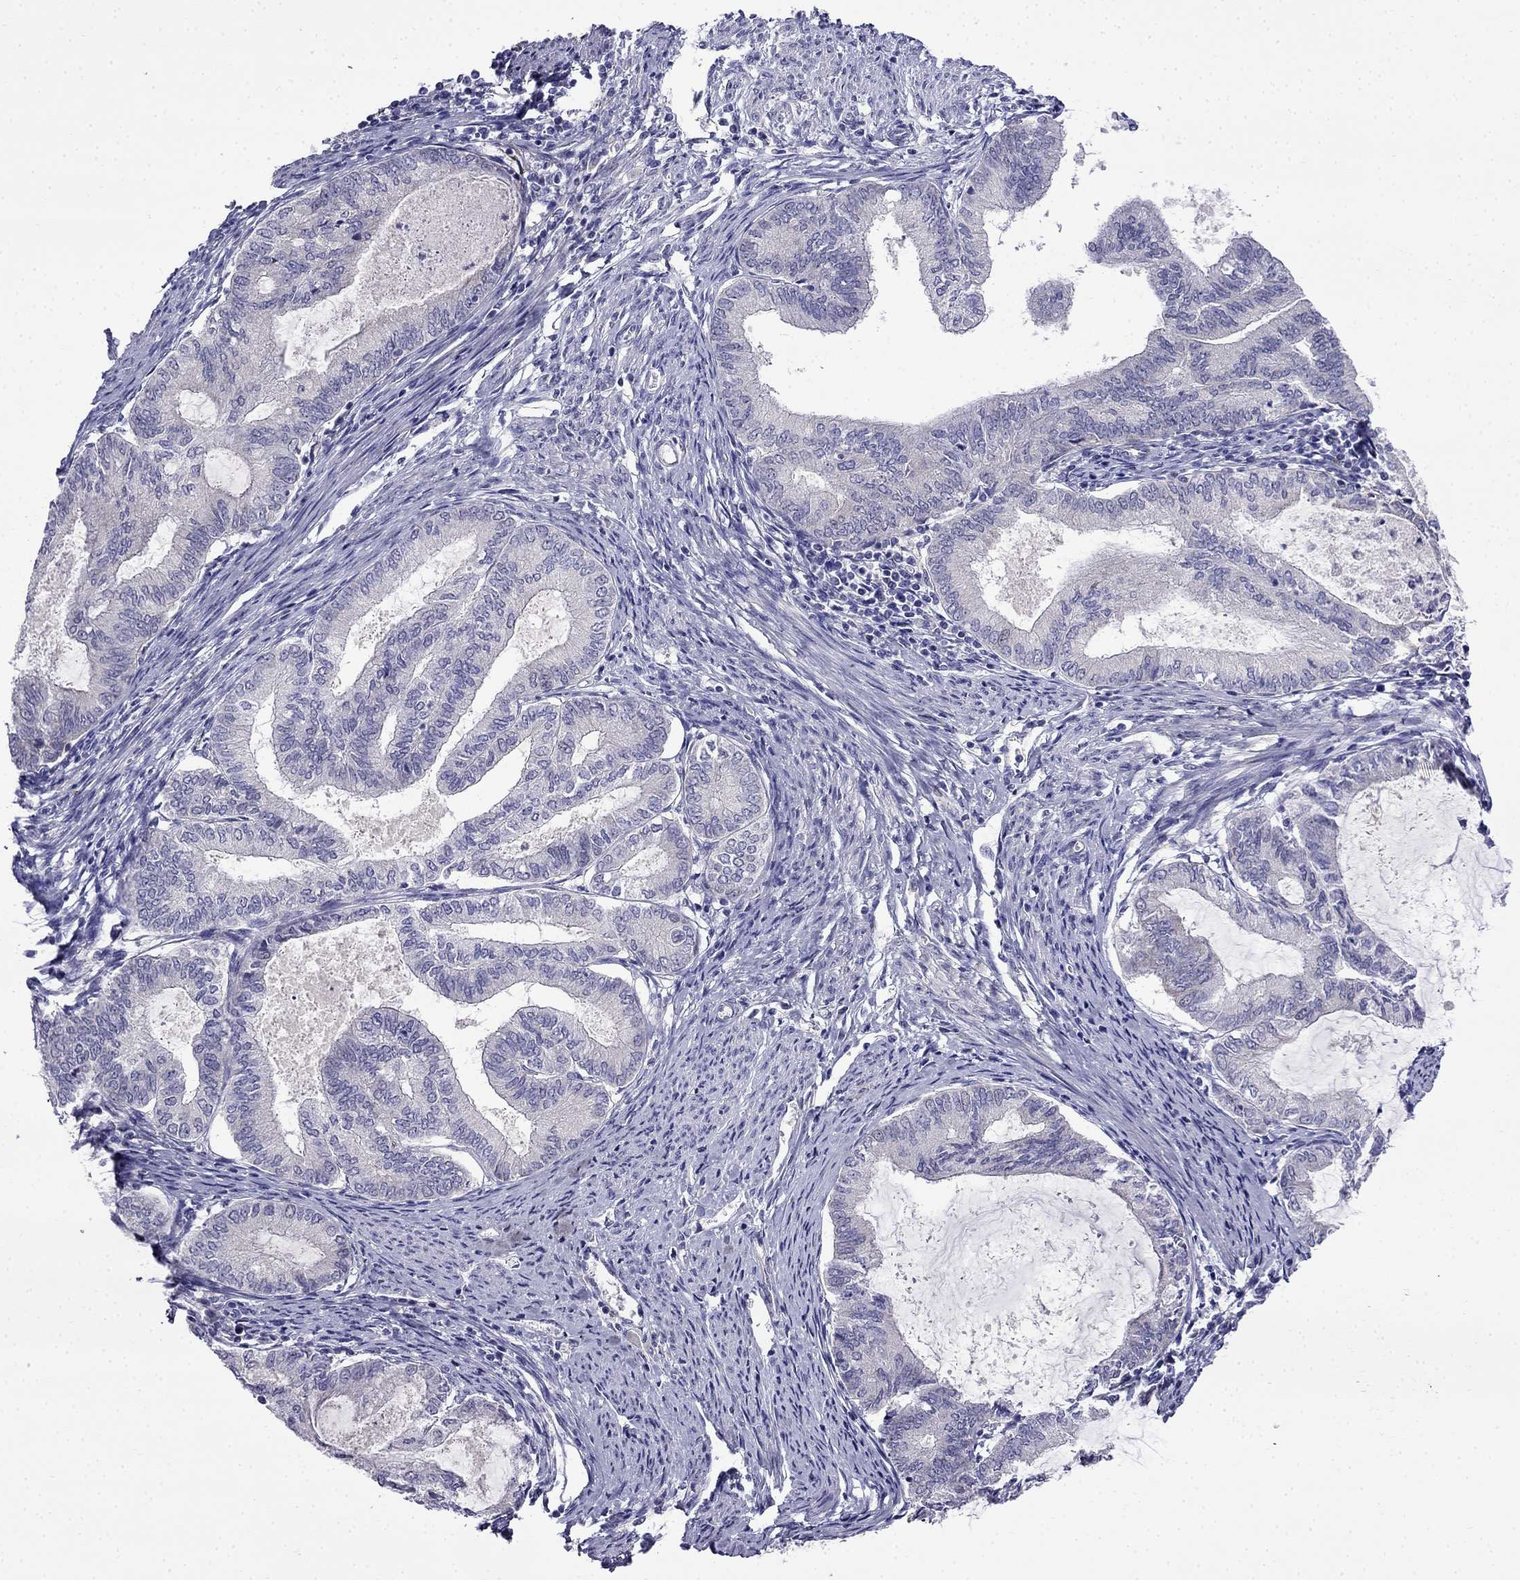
{"staining": {"intensity": "negative", "quantity": "none", "location": "none"}, "tissue": "endometrial cancer", "cell_type": "Tumor cells", "image_type": "cancer", "snomed": [{"axis": "morphology", "description": "Adenocarcinoma, NOS"}, {"axis": "topography", "description": "Endometrium"}], "caption": "Immunohistochemical staining of endometrial cancer (adenocarcinoma) shows no significant staining in tumor cells.", "gene": "PI16", "patient": {"sex": "female", "age": 86}}